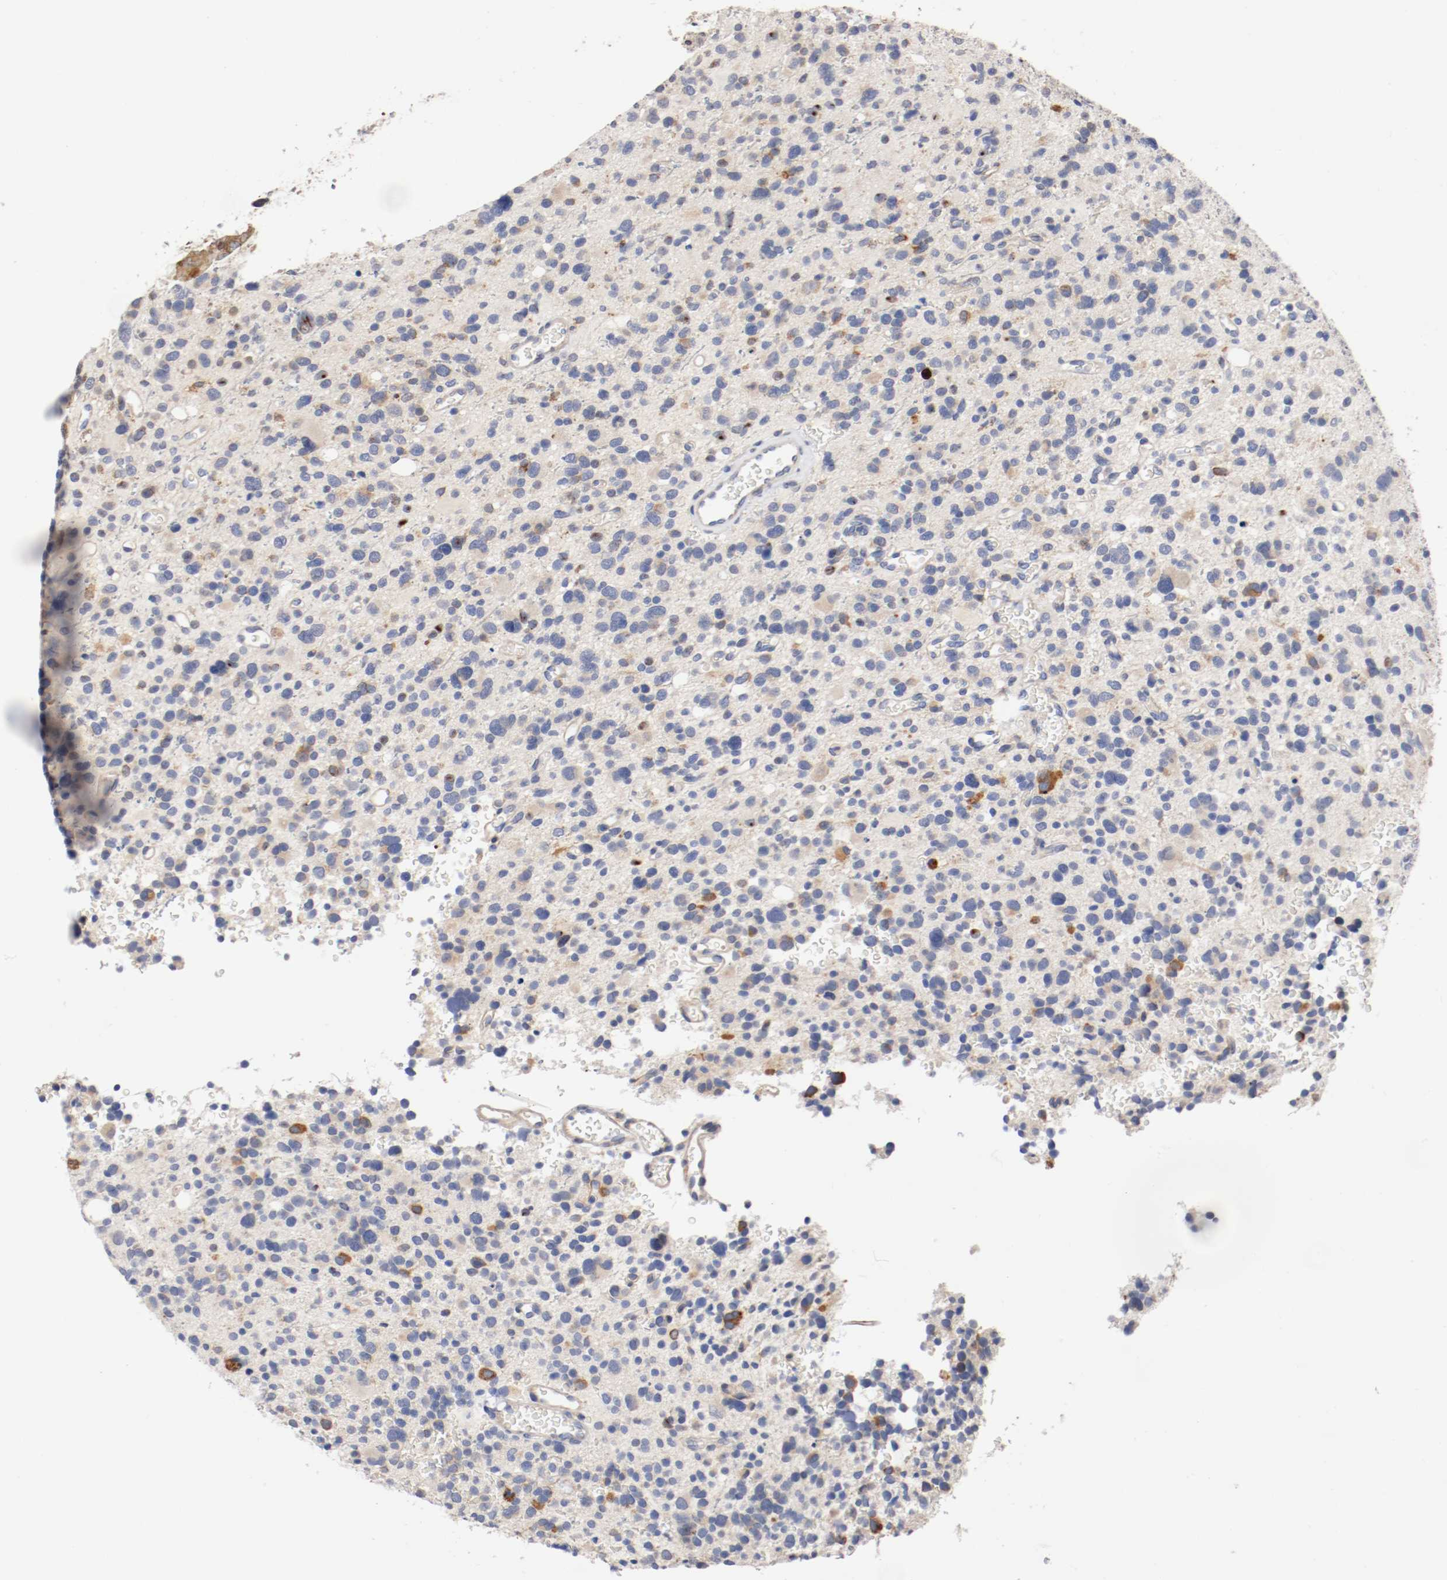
{"staining": {"intensity": "weak", "quantity": ">75%", "location": "cytoplasmic/membranous"}, "tissue": "glioma", "cell_type": "Tumor cells", "image_type": "cancer", "snomed": [{"axis": "morphology", "description": "Glioma, malignant, High grade"}, {"axis": "topography", "description": "Brain"}], "caption": "Immunohistochemistry (IHC) (DAB (3,3'-diaminobenzidine)) staining of high-grade glioma (malignant) reveals weak cytoplasmic/membranous protein expression in about >75% of tumor cells. The staining is performed using DAB (3,3'-diaminobenzidine) brown chromogen to label protein expression. The nuclei are counter-stained blue using hematoxylin.", "gene": "TNFSF13", "patient": {"sex": "male", "age": 48}}